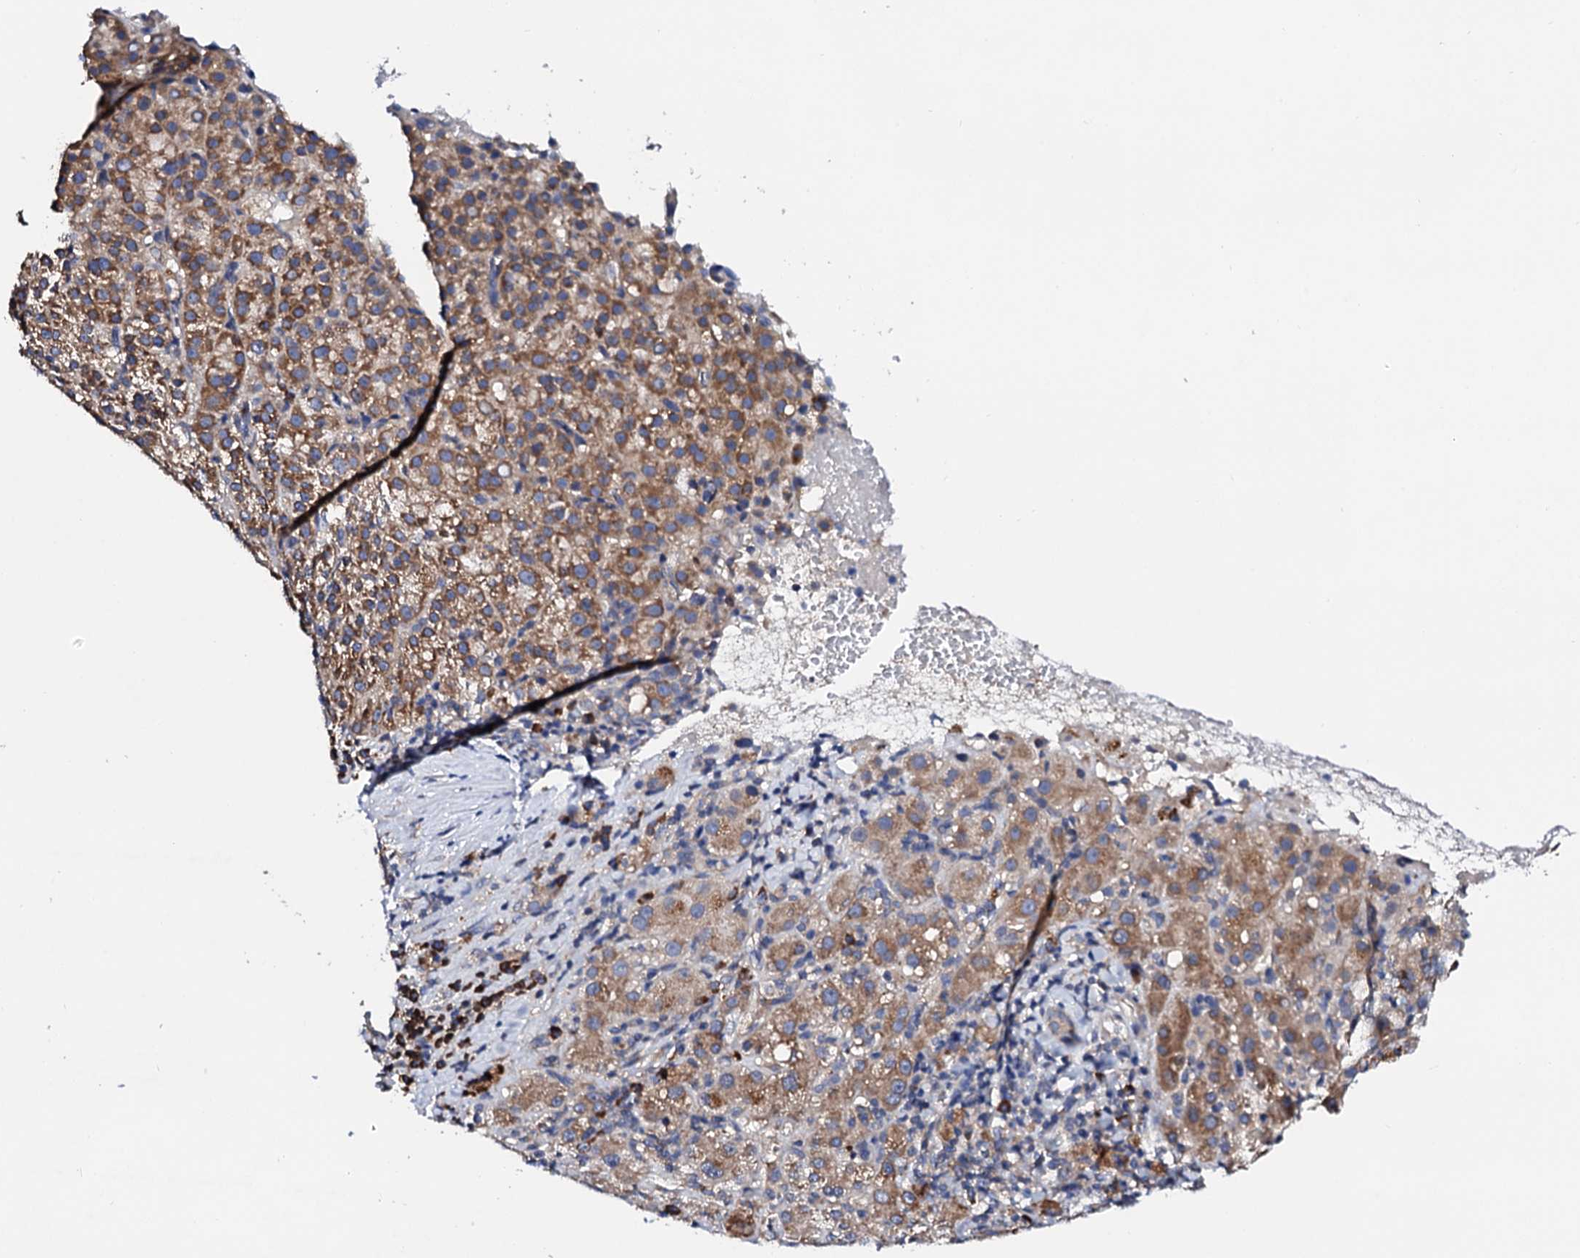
{"staining": {"intensity": "moderate", "quantity": "<25%", "location": "cytoplasmic/membranous"}, "tissue": "liver cancer", "cell_type": "Tumor cells", "image_type": "cancer", "snomed": [{"axis": "morphology", "description": "Carcinoma, Hepatocellular, NOS"}, {"axis": "topography", "description": "Liver"}], "caption": "The immunohistochemical stain shows moderate cytoplasmic/membranous expression in tumor cells of liver cancer (hepatocellular carcinoma) tissue.", "gene": "NUP58", "patient": {"sex": "female", "age": 58}}